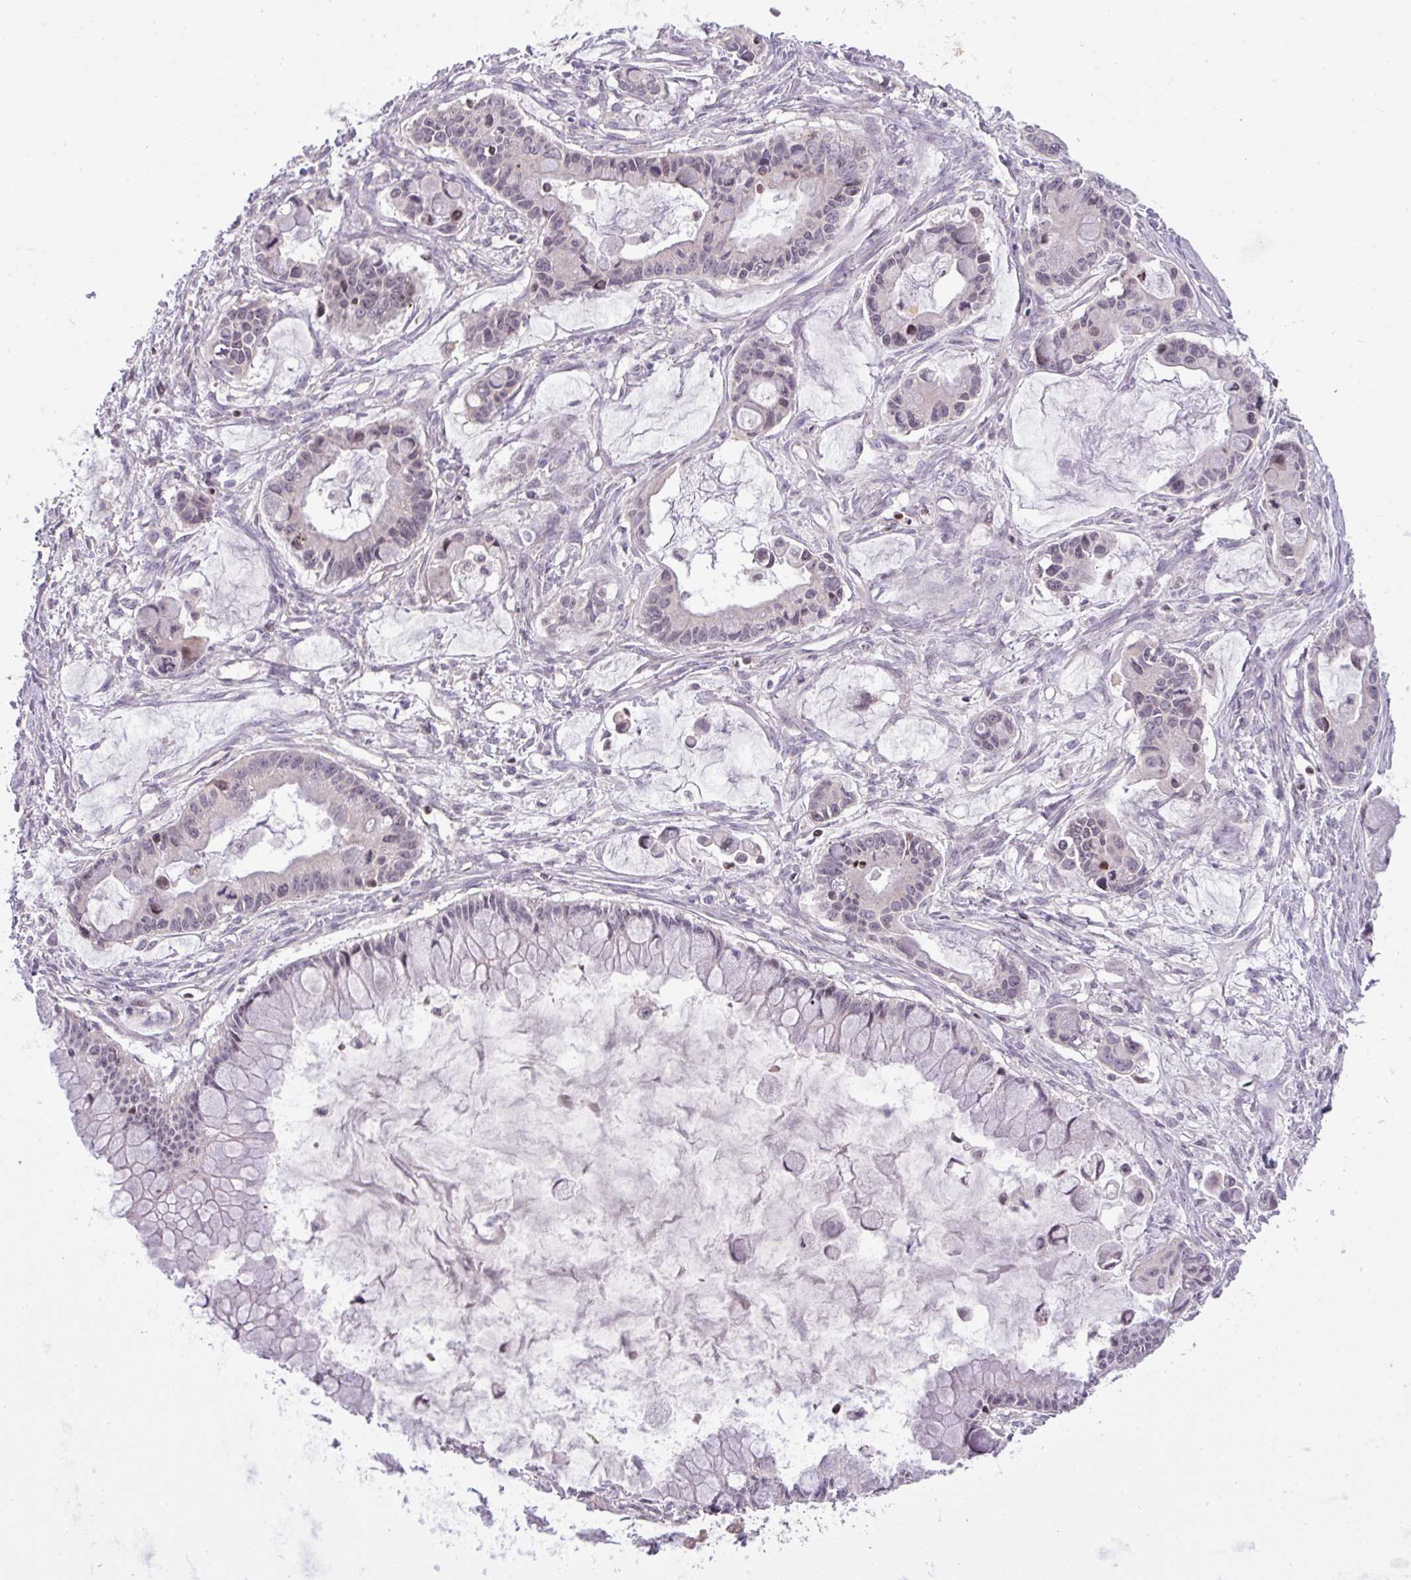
{"staining": {"intensity": "negative", "quantity": "none", "location": "none"}, "tissue": "ovarian cancer", "cell_type": "Tumor cells", "image_type": "cancer", "snomed": [{"axis": "morphology", "description": "Cystadenocarcinoma, mucinous, NOS"}, {"axis": "topography", "description": "Ovary"}], "caption": "A high-resolution micrograph shows IHC staining of ovarian mucinous cystadenocarcinoma, which demonstrates no significant positivity in tumor cells. Nuclei are stained in blue.", "gene": "ZNF394", "patient": {"sex": "female", "age": 63}}